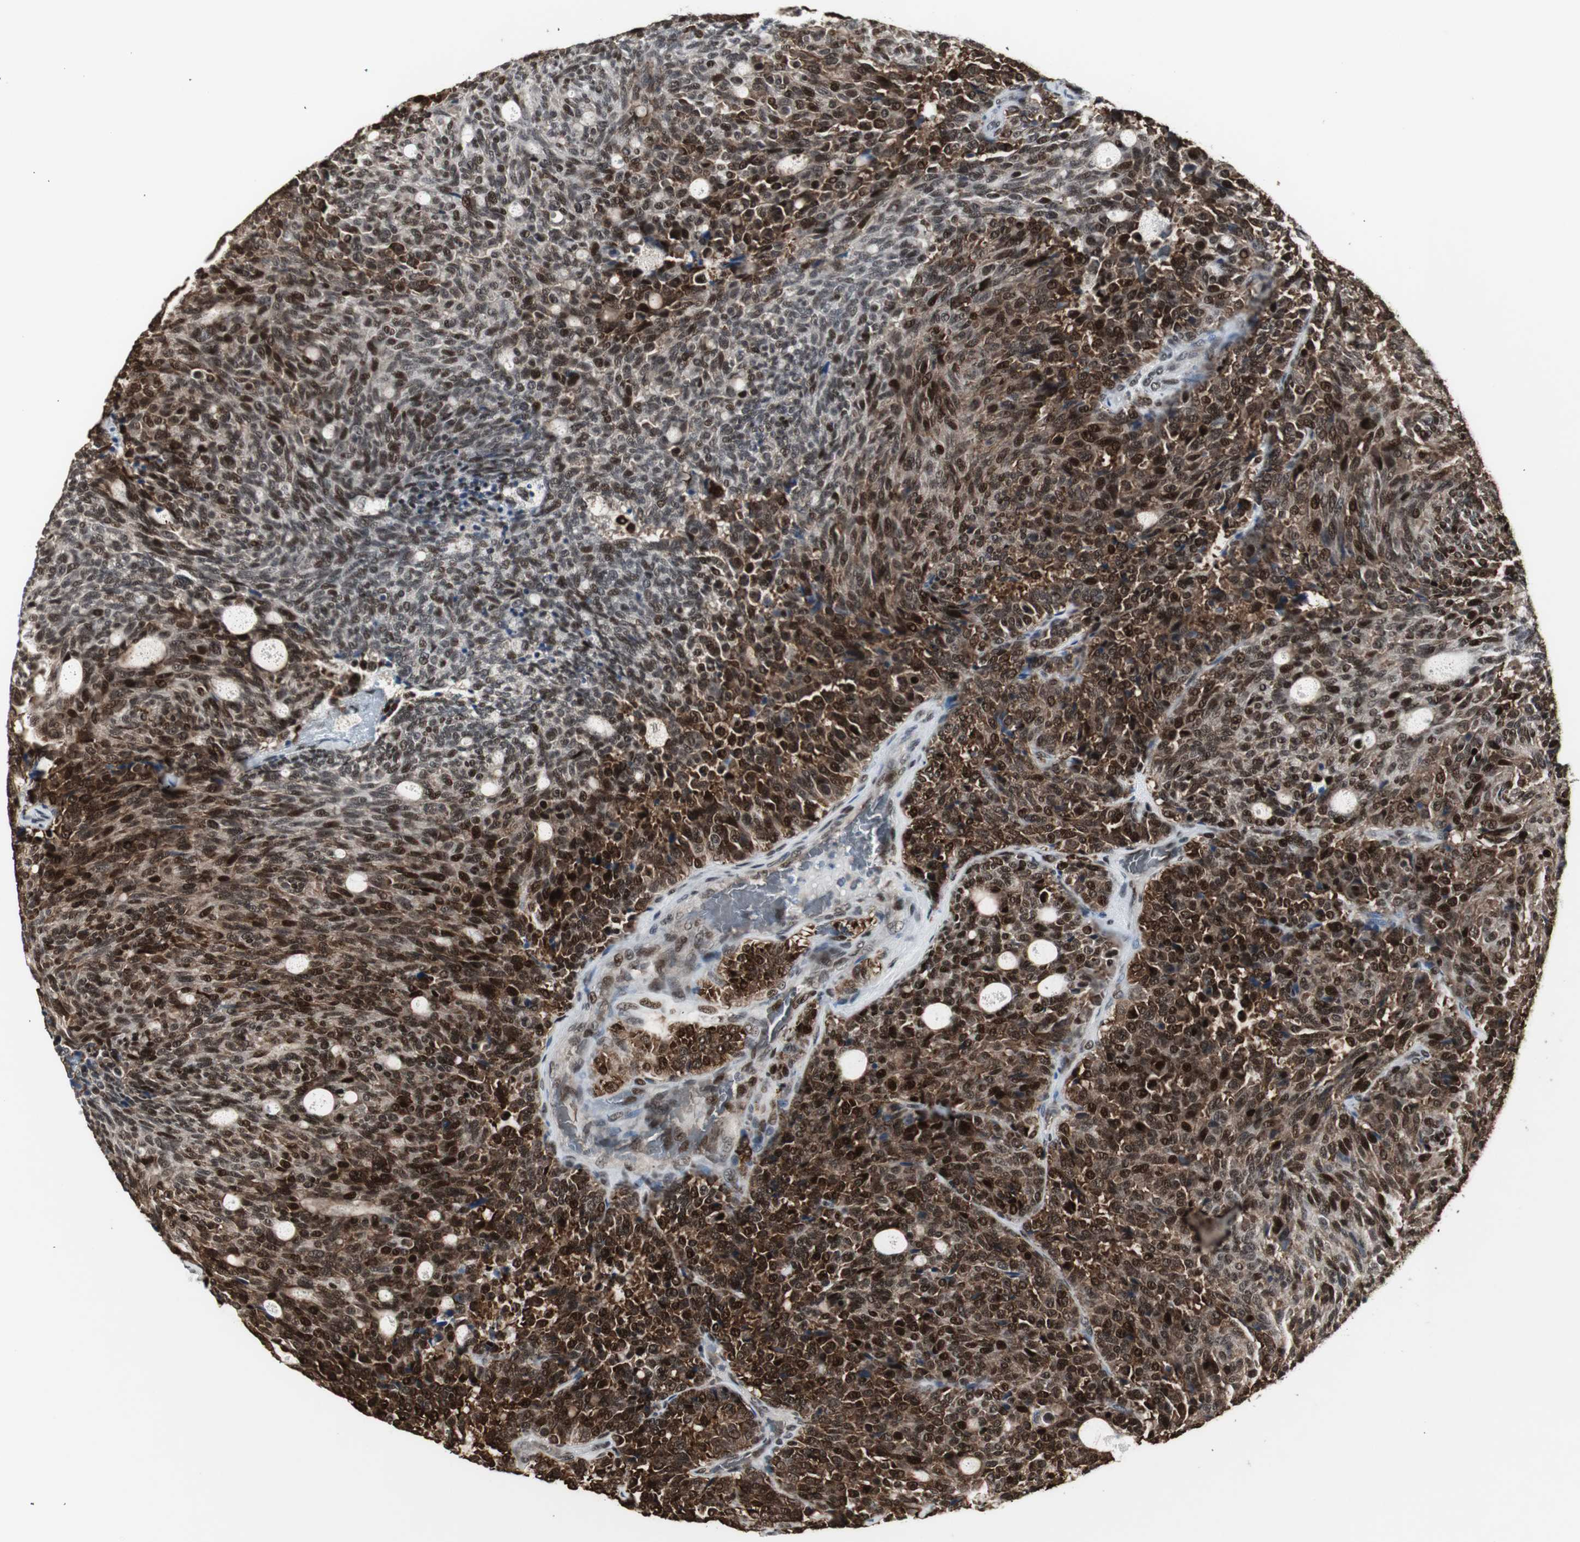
{"staining": {"intensity": "strong", "quantity": ">75%", "location": "cytoplasmic/membranous,nuclear"}, "tissue": "carcinoid", "cell_type": "Tumor cells", "image_type": "cancer", "snomed": [{"axis": "morphology", "description": "Carcinoid, malignant, NOS"}, {"axis": "topography", "description": "Pancreas"}], "caption": "Strong cytoplasmic/membranous and nuclear positivity for a protein is present in about >75% of tumor cells of carcinoid (malignant) using immunohistochemistry (IHC).", "gene": "TAF5", "patient": {"sex": "female", "age": 54}}